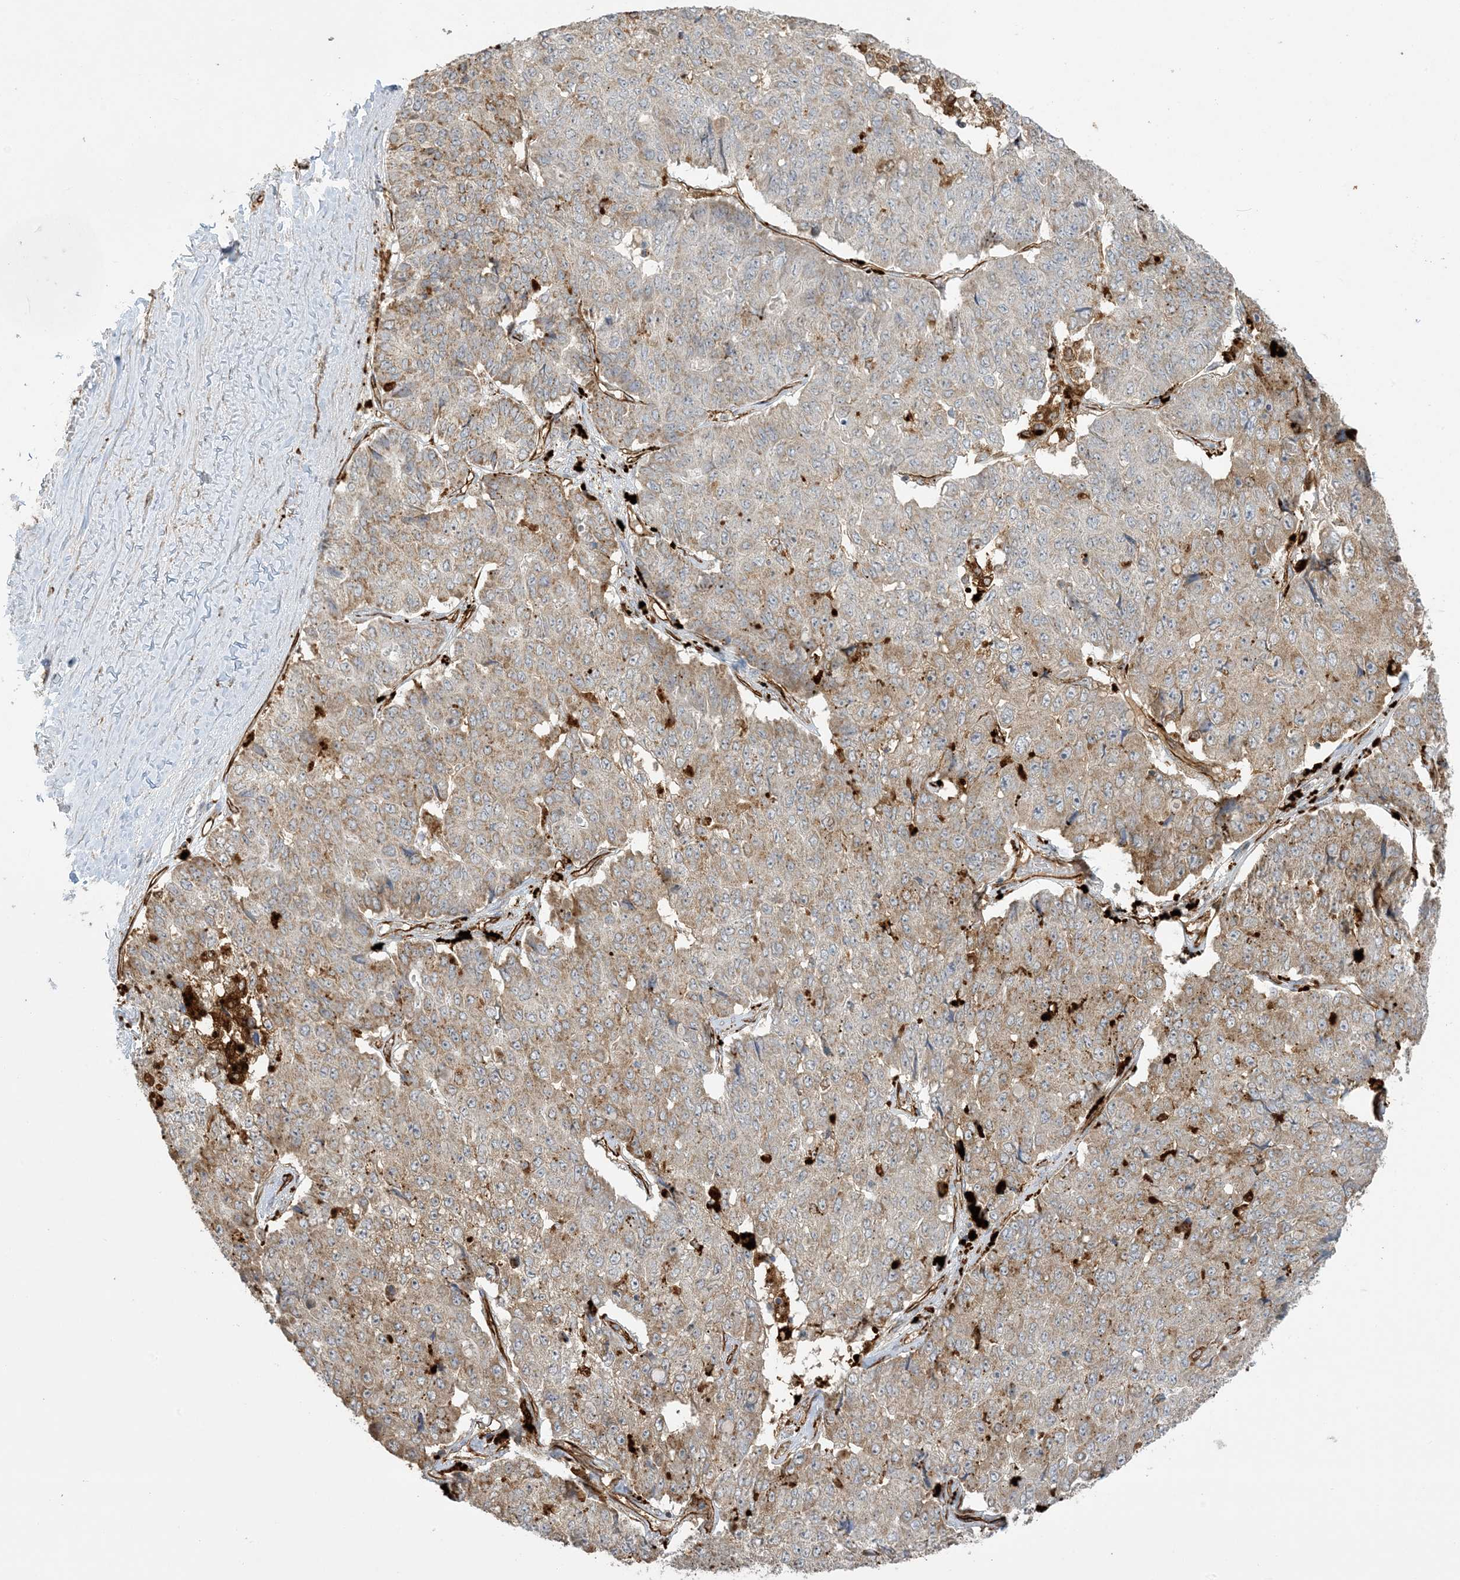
{"staining": {"intensity": "moderate", "quantity": "25%-75%", "location": "cytoplasmic/membranous"}, "tissue": "pancreatic cancer", "cell_type": "Tumor cells", "image_type": "cancer", "snomed": [{"axis": "morphology", "description": "Adenocarcinoma, NOS"}, {"axis": "topography", "description": "Pancreas"}], "caption": "An immunohistochemistry (IHC) image of tumor tissue is shown. Protein staining in brown shows moderate cytoplasmic/membranous positivity in pancreatic cancer (adenocarcinoma) within tumor cells.", "gene": "AGA", "patient": {"sex": "male", "age": 50}}